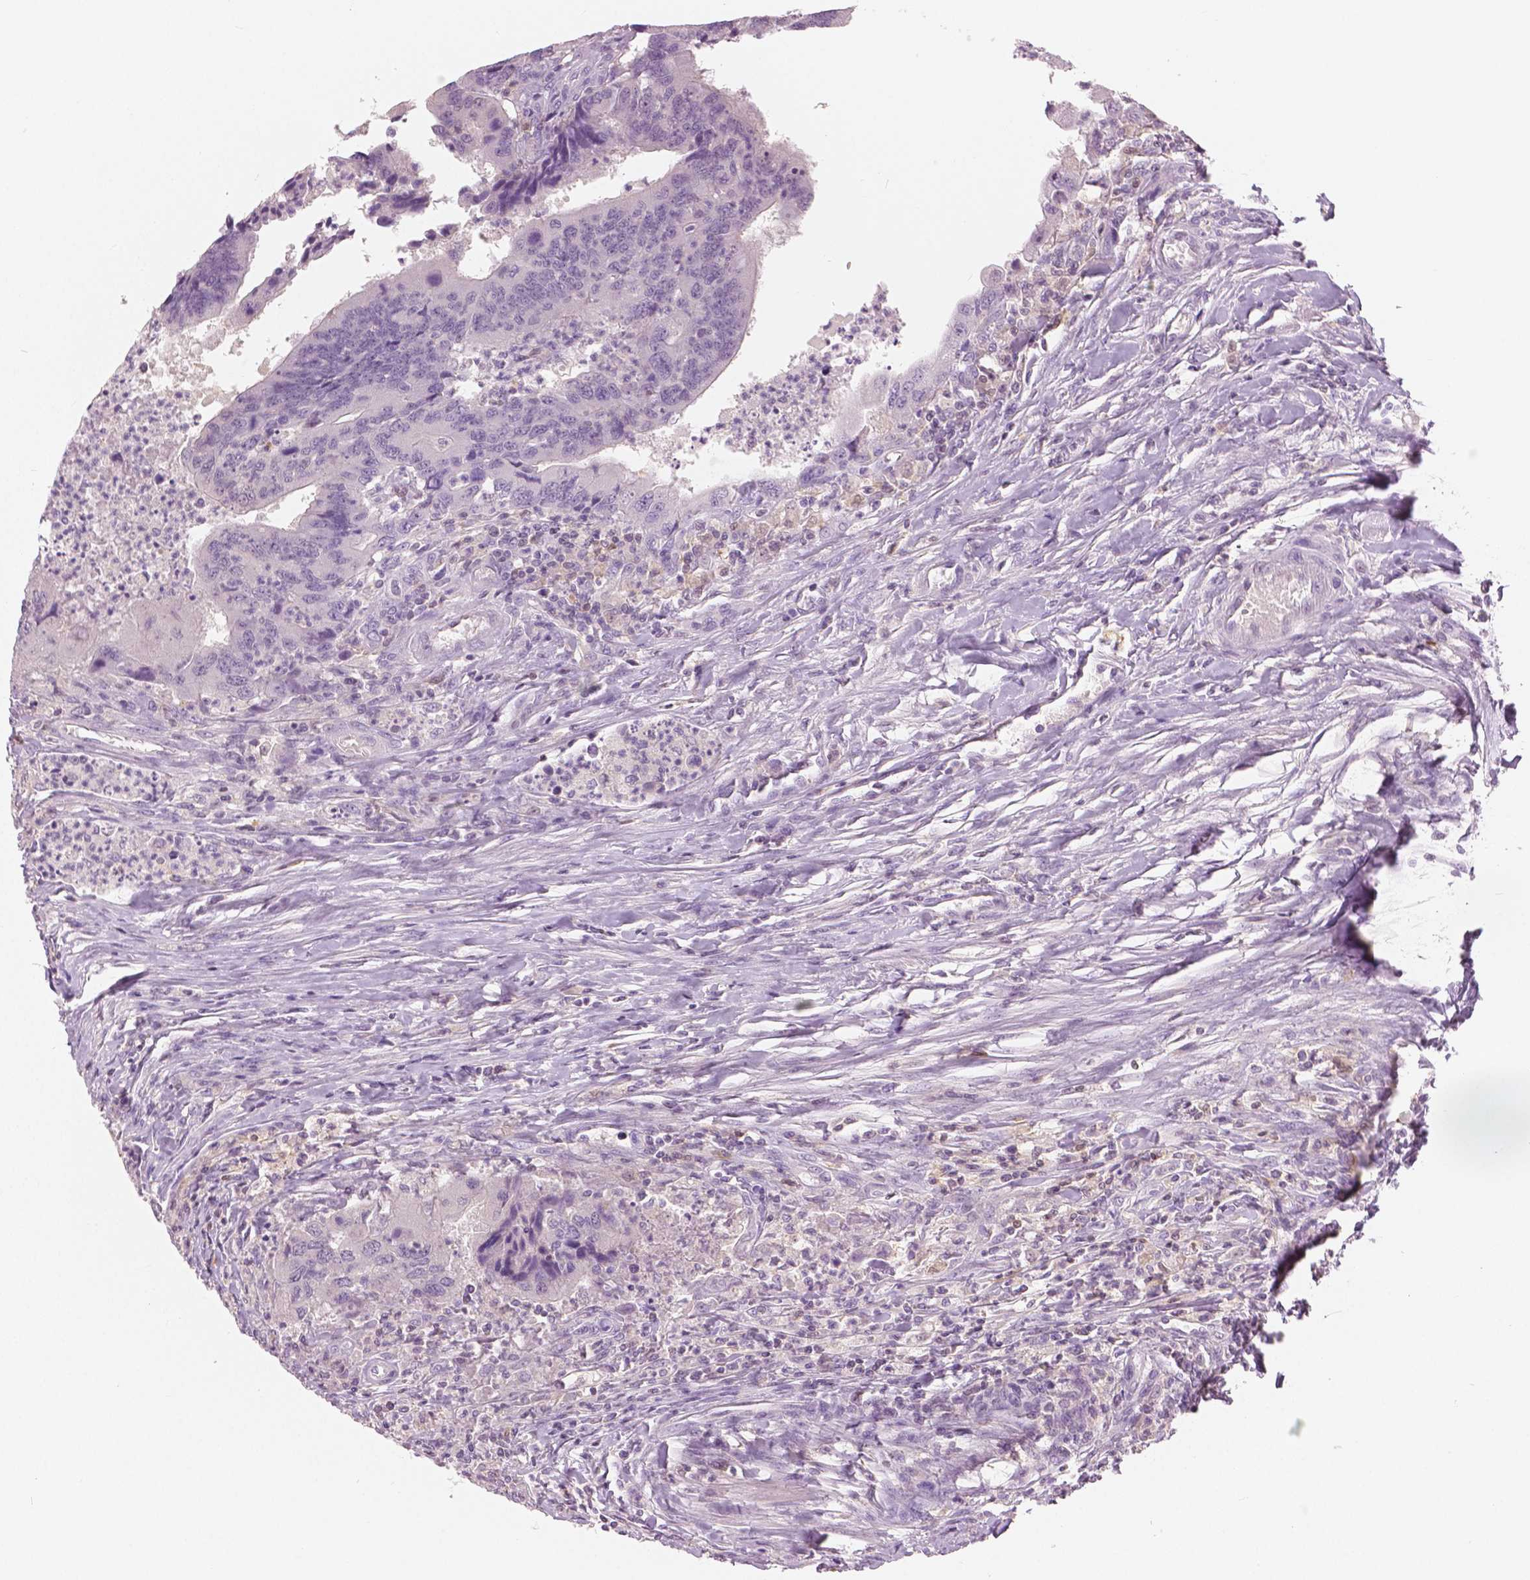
{"staining": {"intensity": "negative", "quantity": "none", "location": "none"}, "tissue": "colorectal cancer", "cell_type": "Tumor cells", "image_type": "cancer", "snomed": [{"axis": "morphology", "description": "Adenocarcinoma, NOS"}, {"axis": "topography", "description": "Colon"}], "caption": "An IHC photomicrograph of colorectal cancer is shown. There is no staining in tumor cells of colorectal cancer. (Immunohistochemistry (ihc), brightfield microscopy, high magnification).", "gene": "GALM", "patient": {"sex": "female", "age": 67}}